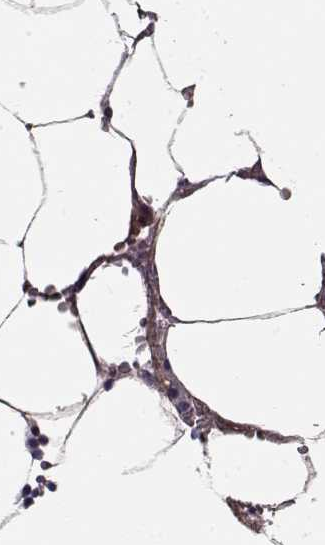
{"staining": {"intensity": "negative", "quantity": "none", "location": "none"}, "tissue": "bone marrow", "cell_type": "Hematopoietic cells", "image_type": "normal", "snomed": [{"axis": "morphology", "description": "Normal tissue, NOS"}, {"axis": "topography", "description": "Bone marrow"}], "caption": "This is an immunohistochemistry photomicrograph of normal human bone marrow. There is no positivity in hematopoietic cells.", "gene": "LAMB2", "patient": {"sex": "female", "age": 52}}